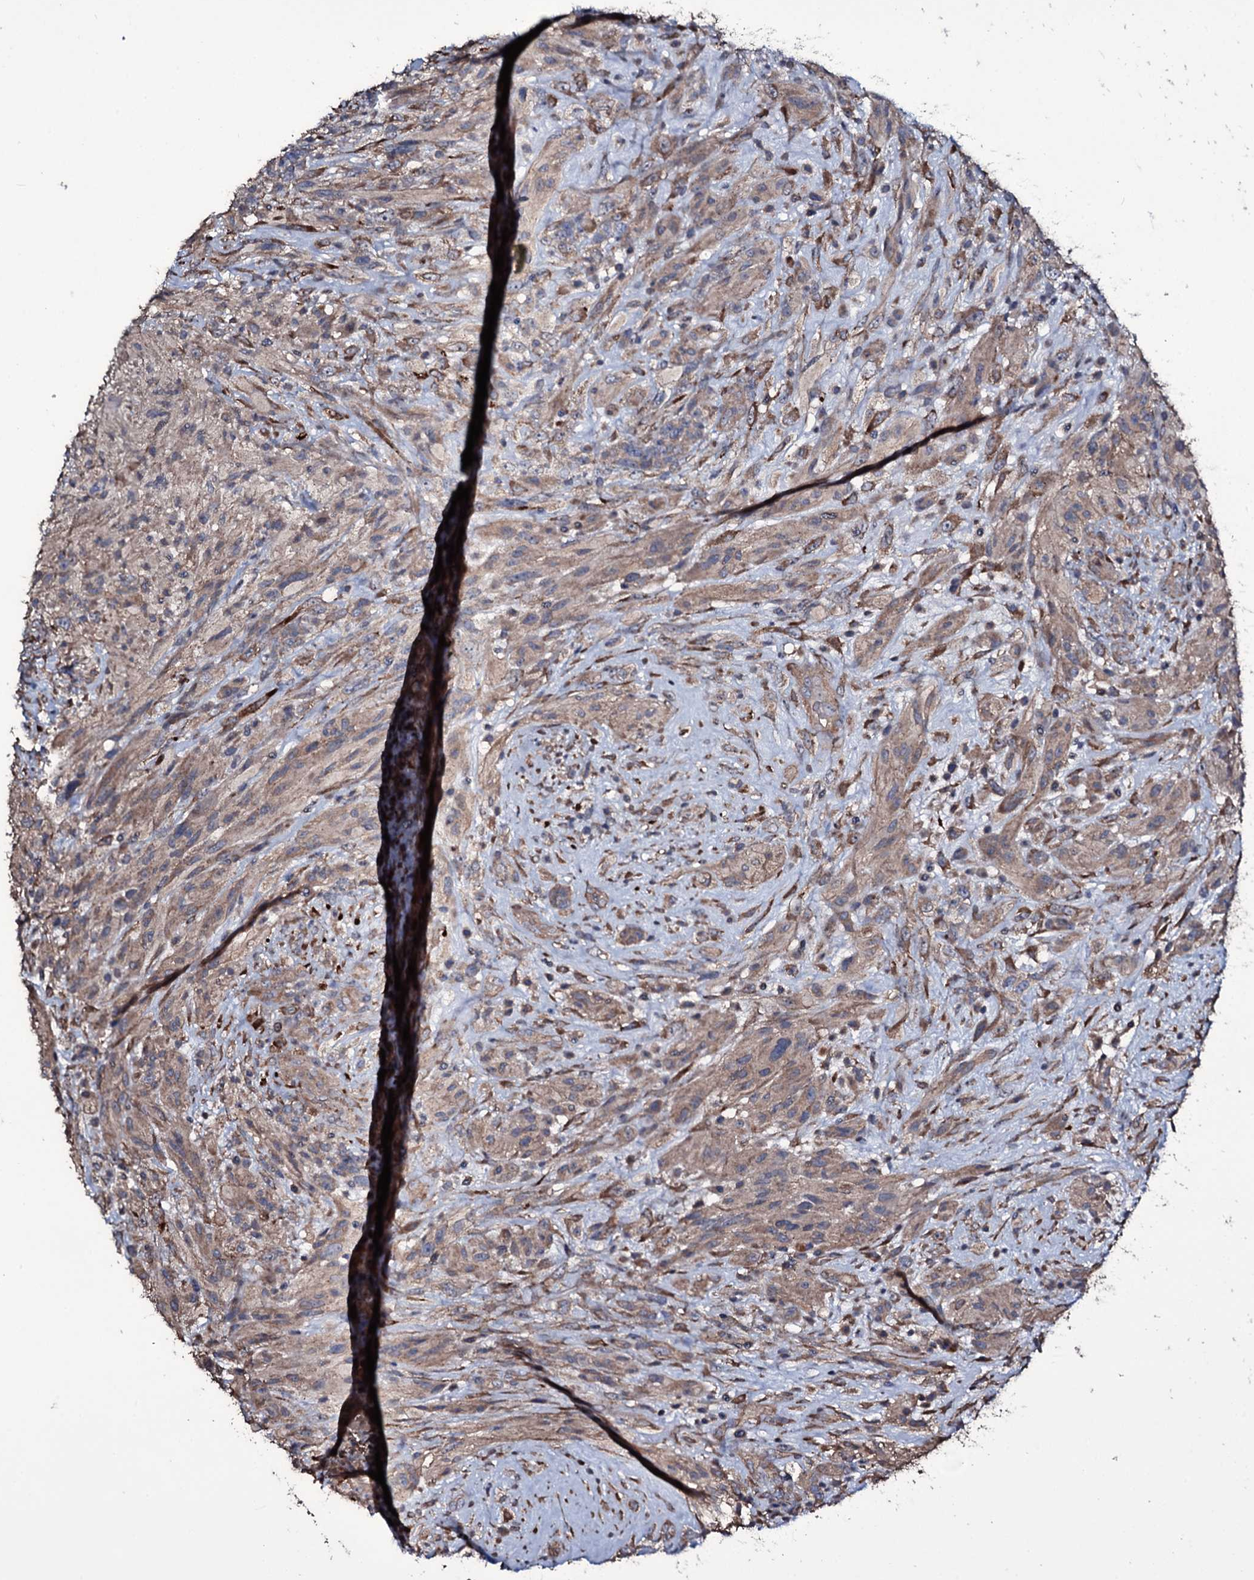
{"staining": {"intensity": "weak", "quantity": "25%-75%", "location": "cytoplasmic/membranous"}, "tissue": "glioma", "cell_type": "Tumor cells", "image_type": "cancer", "snomed": [{"axis": "morphology", "description": "Glioma, malignant, High grade"}, {"axis": "topography", "description": "Brain"}], "caption": "Glioma stained for a protein (brown) displays weak cytoplasmic/membranous positive positivity in about 25%-75% of tumor cells.", "gene": "WIPF3", "patient": {"sex": "male", "age": 61}}